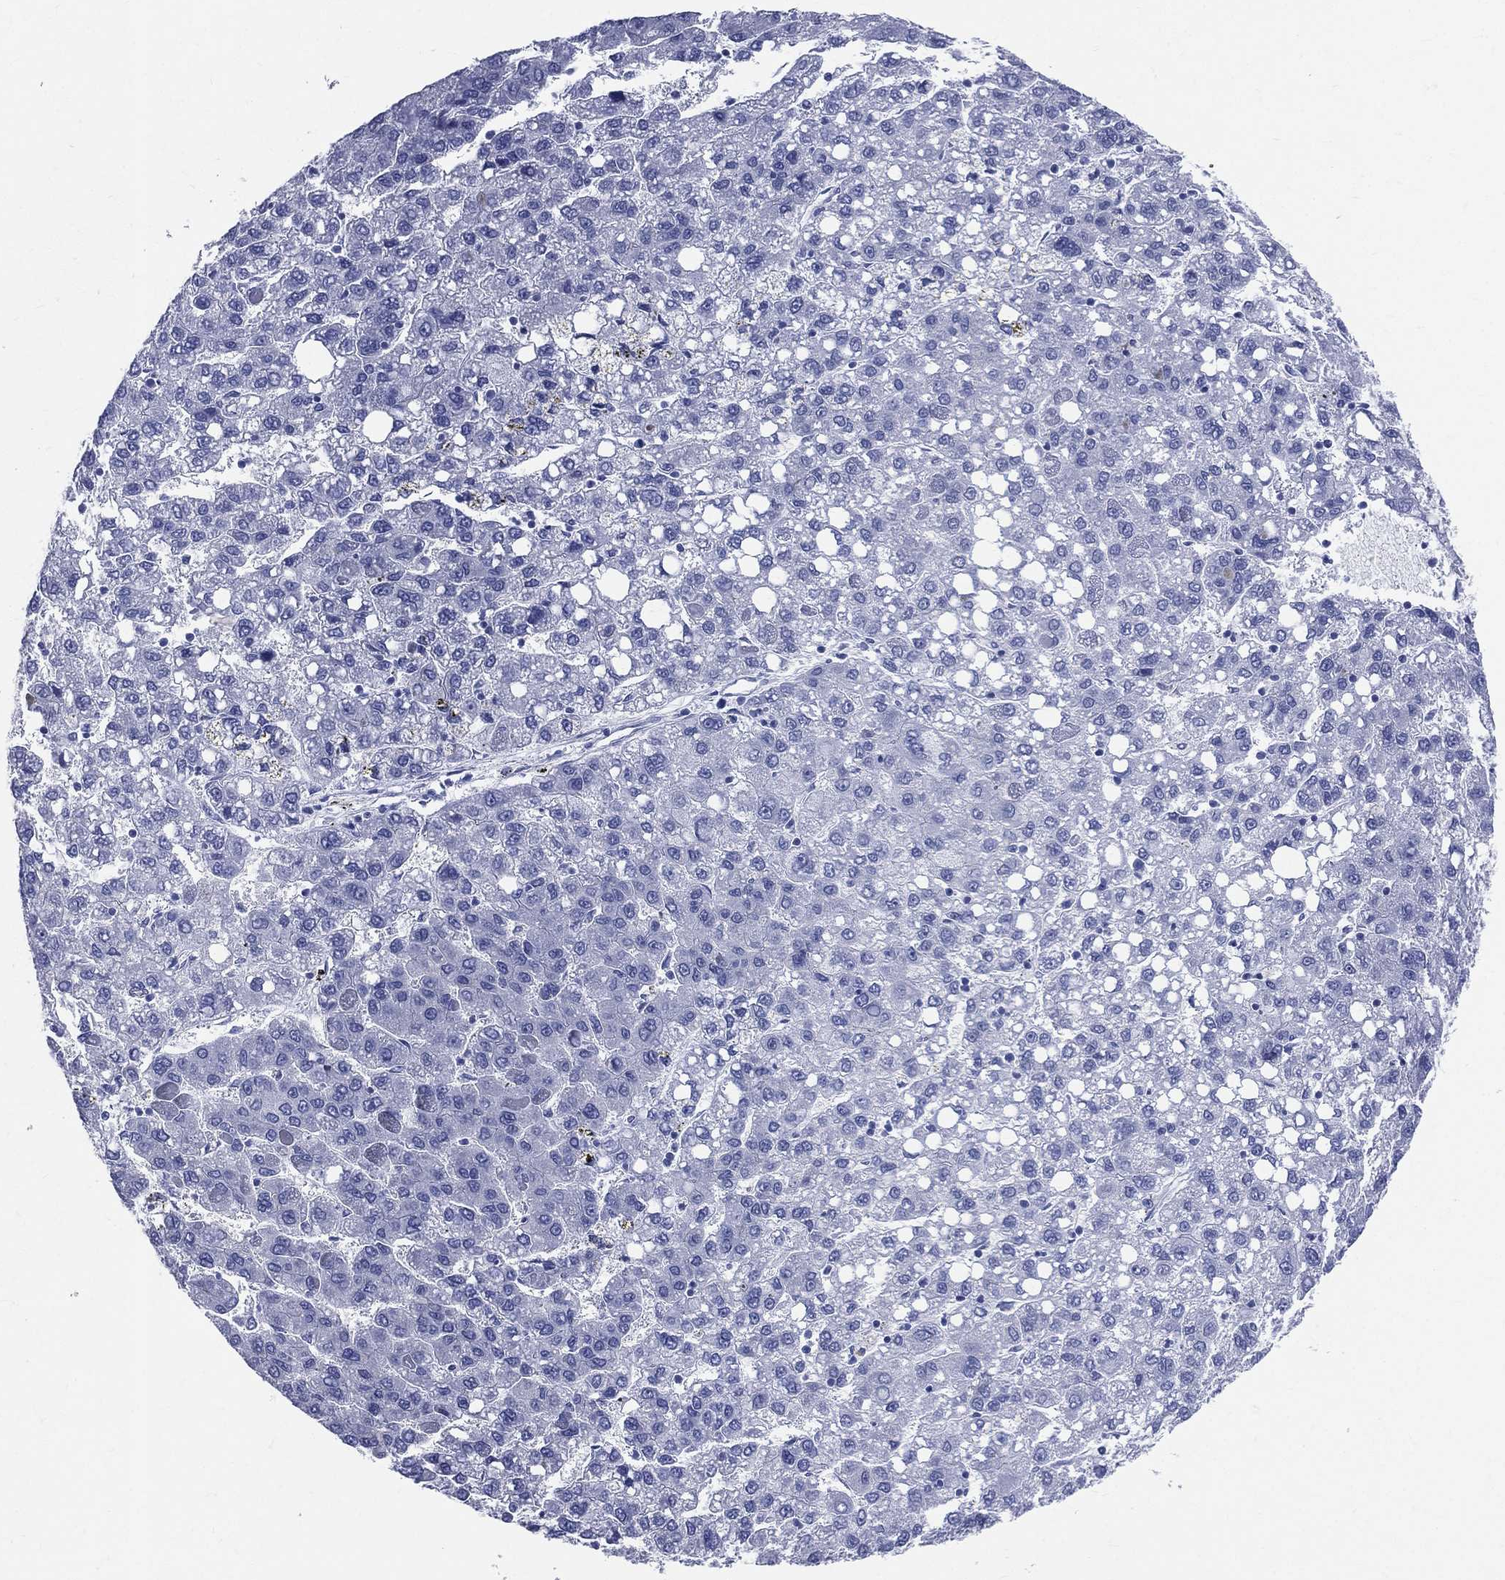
{"staining": {"intensity": "negative", "quantity": "none", "location": "none"}, "tissue": "liver cancer", "cell_type": "Tumor cells", "image_type": "cancer", "snomed": [{"axis": "morphology", "description": "Carcinoma, Hepatocellular, NOS"}, {"axis": "topography", "description": "Liver"}], "caption": "Immunohistochemistry micrograph of liver cancer (hepatocellular carcinoma) stained for a protein (brown), which reveals no staining in tumor cells. (Immunohistochemistry (ihc), brightfield microscopy, high magnification).", "gene": "SYP", "patient": {"sex": "female", "age": 82}}